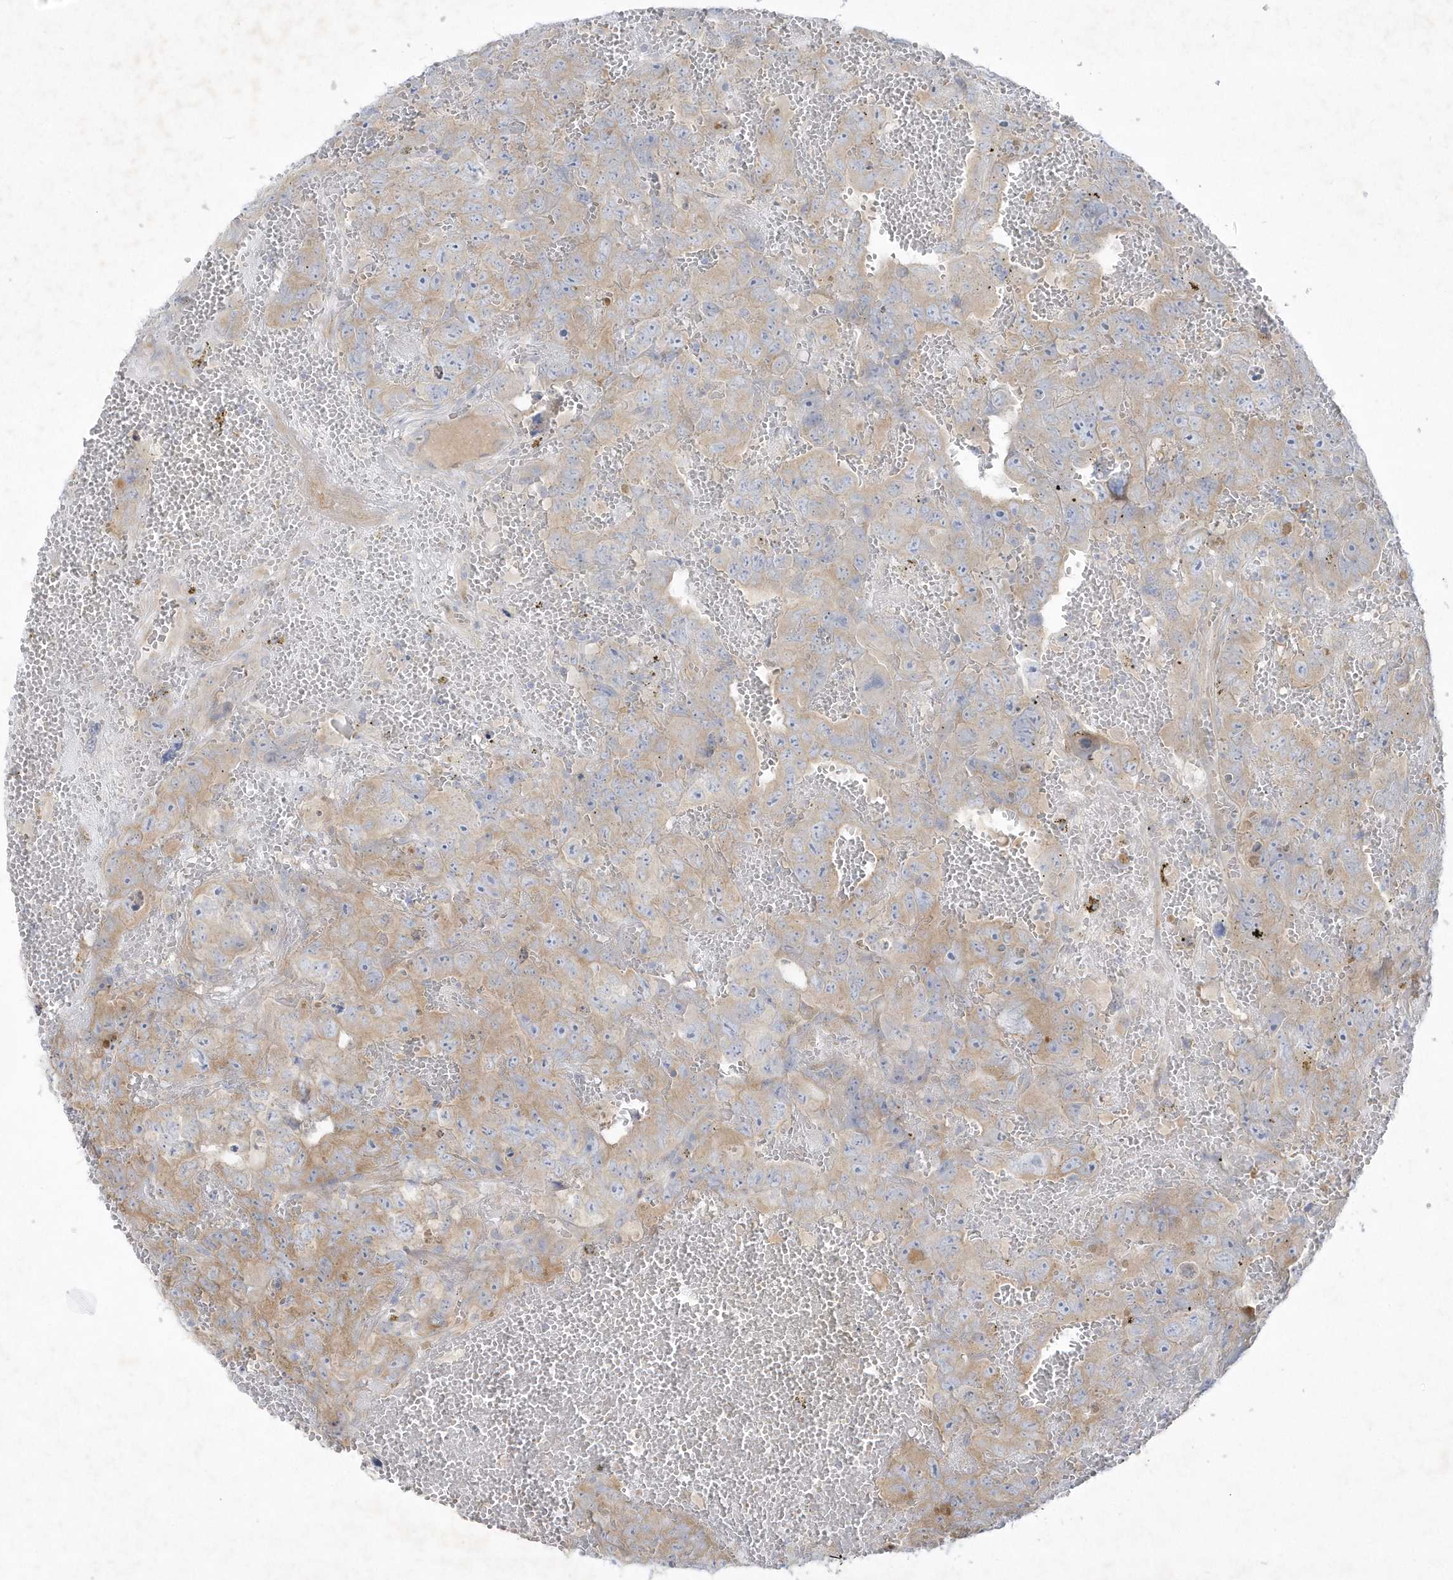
{"staining": {"intensity": "moderate", "quantity": "25%-75%", "location": "cytoplasmic/membranous"}, "tissue": "testis cancer", "cell_type": "Tumor cells", "image_type": "cancer", "snomed": [{"axis": "morphology", "description": "Carcinoma, Embryonal, NOS"}, {"axis": "topography", "description": "Testis"}], "caption": "Protein staining of testis cancer (embryonal carcinoma) tissue reveals moderate cytoplasmic/membranous positivity in about 25%-75% of tumor cells. (DAB (3,3'-diaminobenzidine) IHC with brightfield microscopy, high magnification).", "gene": "LARS1", "patient": {"sex": "male", "age": 45}}